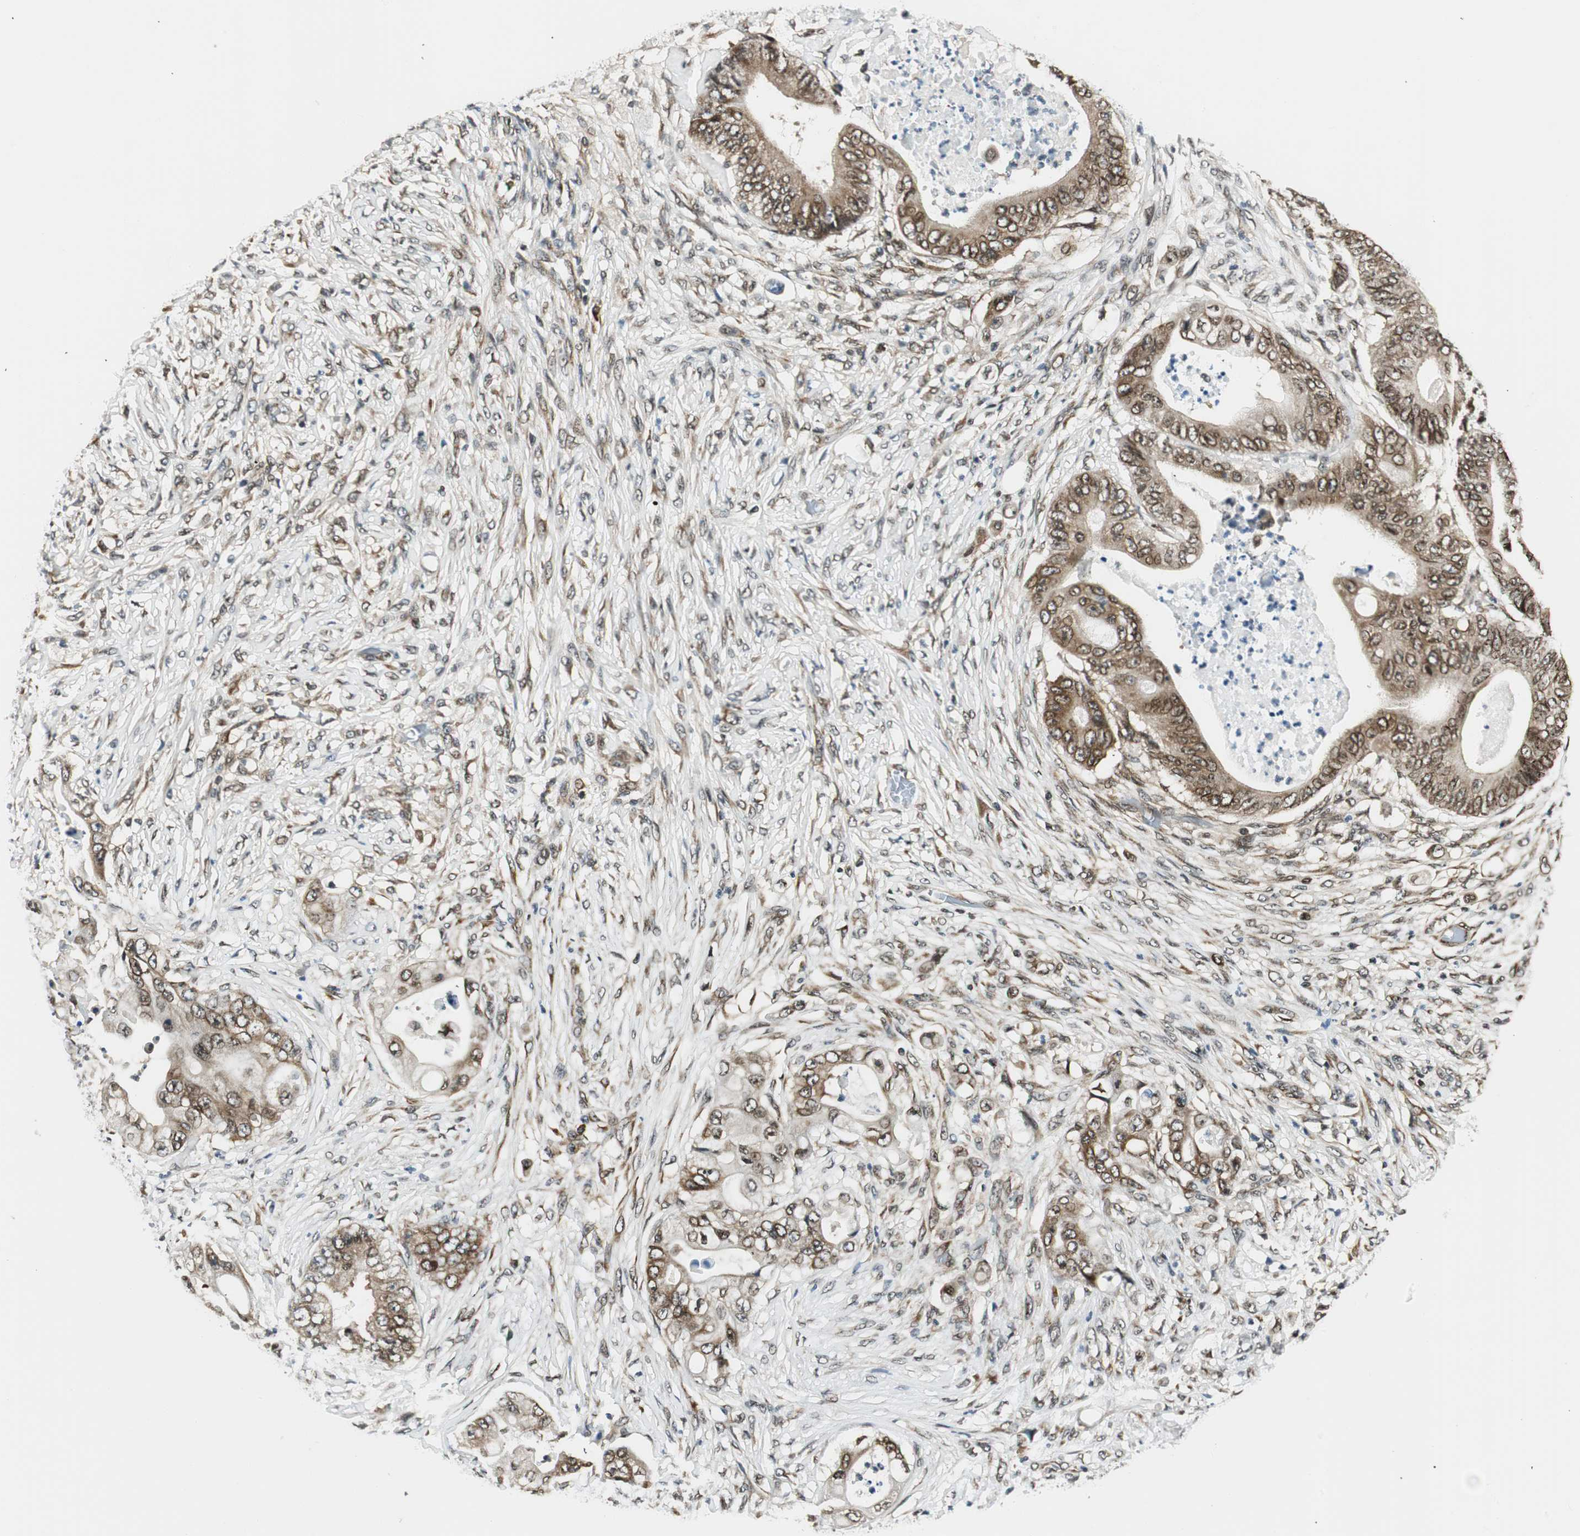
{"staining": {"intensity": "moderate", "quantity": ">75%", "location": "cytoplasmic/membranous,nuclear"}, "tissue": "stomach cancer", "cell_type": "Tumor cells", "image_type": "cancer", "snomed": [{"axis": "morphology", "description": "Adenocarcinoma, NOS"}, {"axis": "topography", "description": "Stomach"}], "caption": "Immunohistochemical staining of stomach adenocarcinoma demonstrates medium levels of moderate cytoplasmic/membranous and nuclear positivity in approximately >75% of tumor cells. The protein of interest is shown in brown color, while the nuclei are stained blue.", "gene": "RING1", "patient": {"sex": "female", "age": 73}}